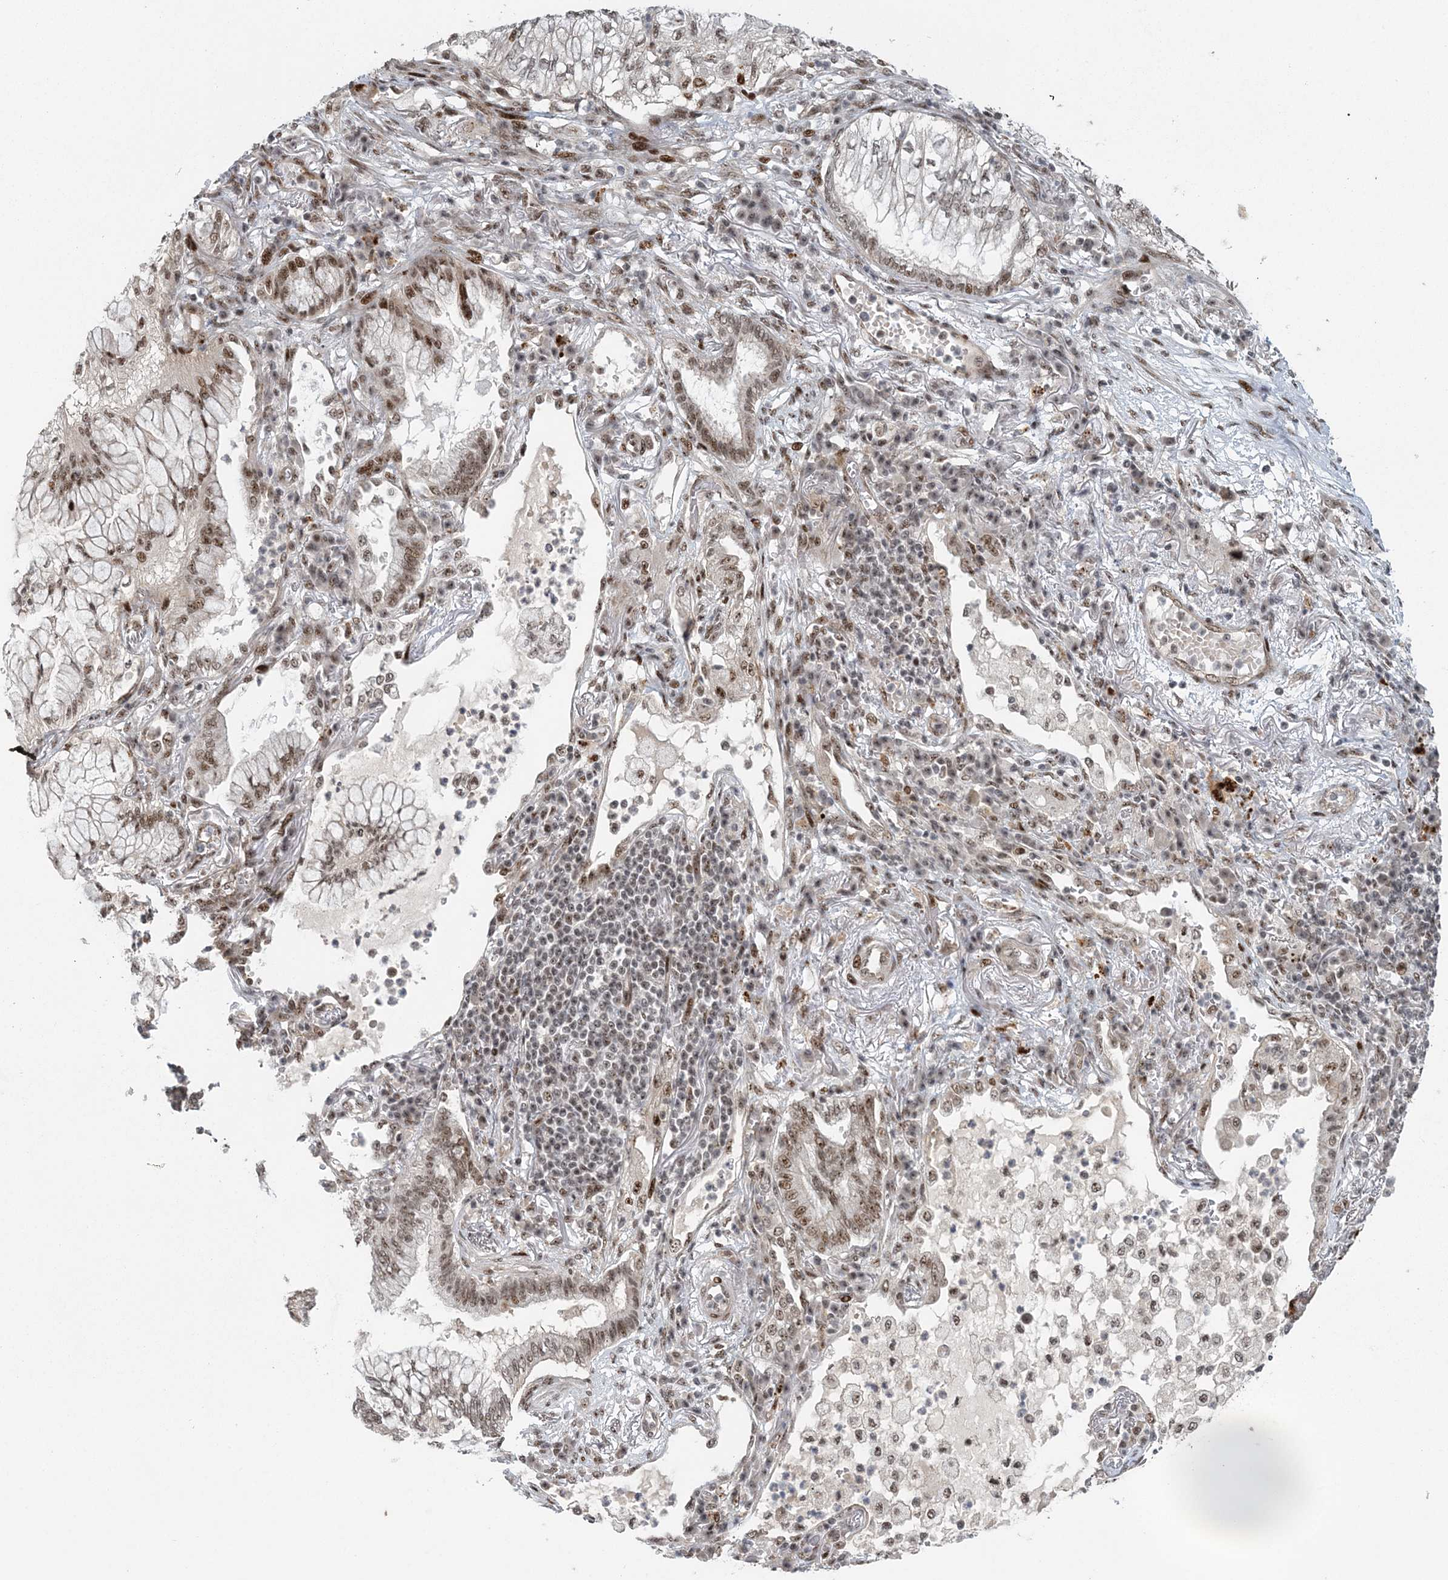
{"staining": {"intensity": "moderate", "quantity": ">75%", "location": "nuclear"}, "tissue": "lung cancer", "cell_type": "Tumor cells", "image_type": "cancer", "snomed": [{"axis": "morphology", "description": "Adenocarcinoma, NOS"}, {"axis": "topography", "description": "Lung"}], "caption": "About >75% of tumor cells in human lung adenocarcinoma reveal moderate nuclear protein expression as visualized by brown immunohistochemical staining.", "gene": "CWC22", "patient": {"sex": "female", "age": 70}}